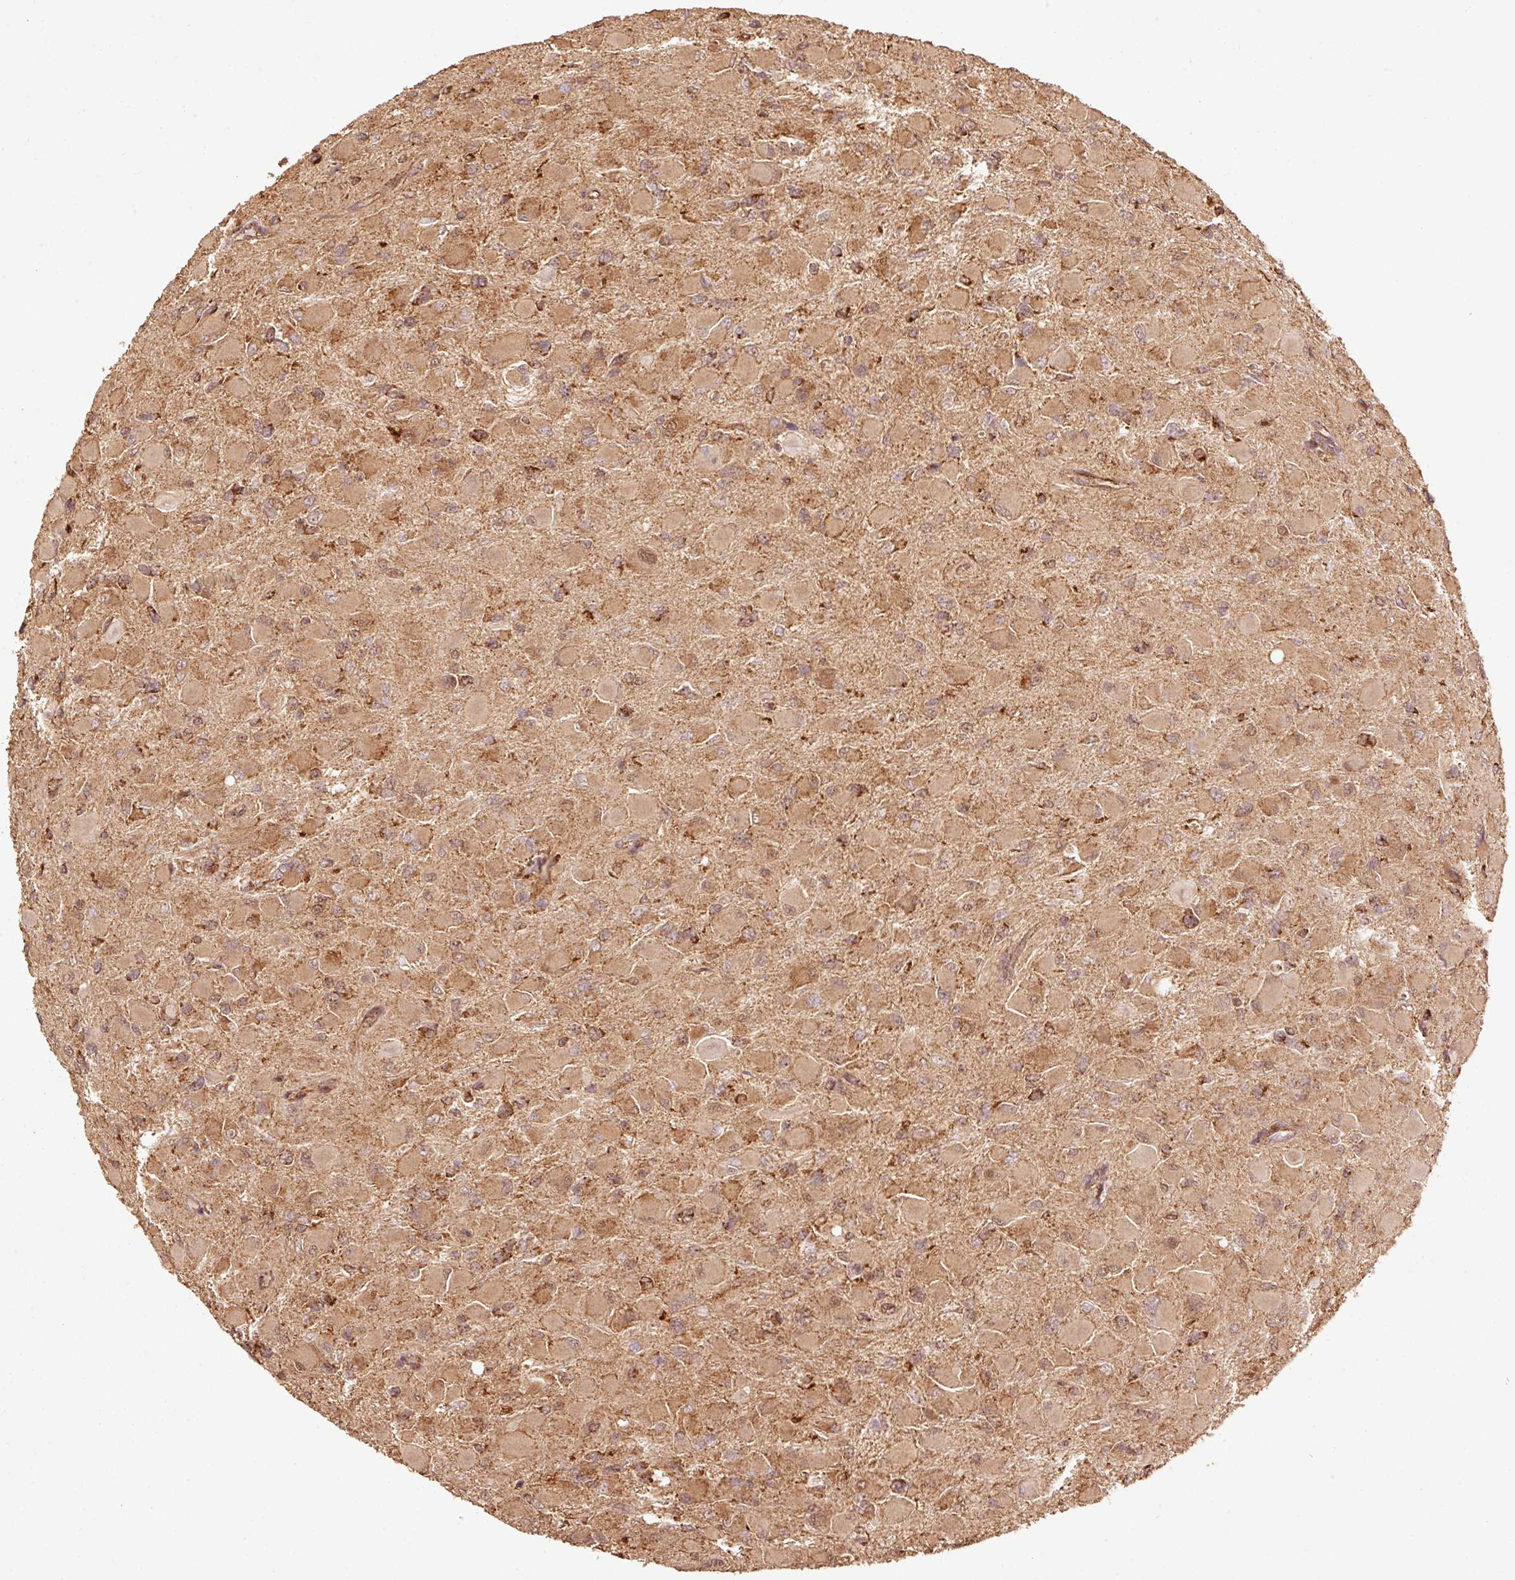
{"staining": {"intensity": "moderate", "quantity": ">75%", "location": "cytoplasmic/membranous"}, "tissue": "glioma", "cell_type": "Tumor cells", "image_type": "cancer", "snomed": [{"axis": "morphology", "description": "Glioma, malignant, High grade"}, {"axis": "topography", "description": "Cerebral cortex"}], "caption": "Protein expression analysis of glioma shows moderate cytoplasmic/membranous expression in about >75% of tumor cells.", "gene": "MRPL16", "patient": {"sex": "female", "age": 36}}